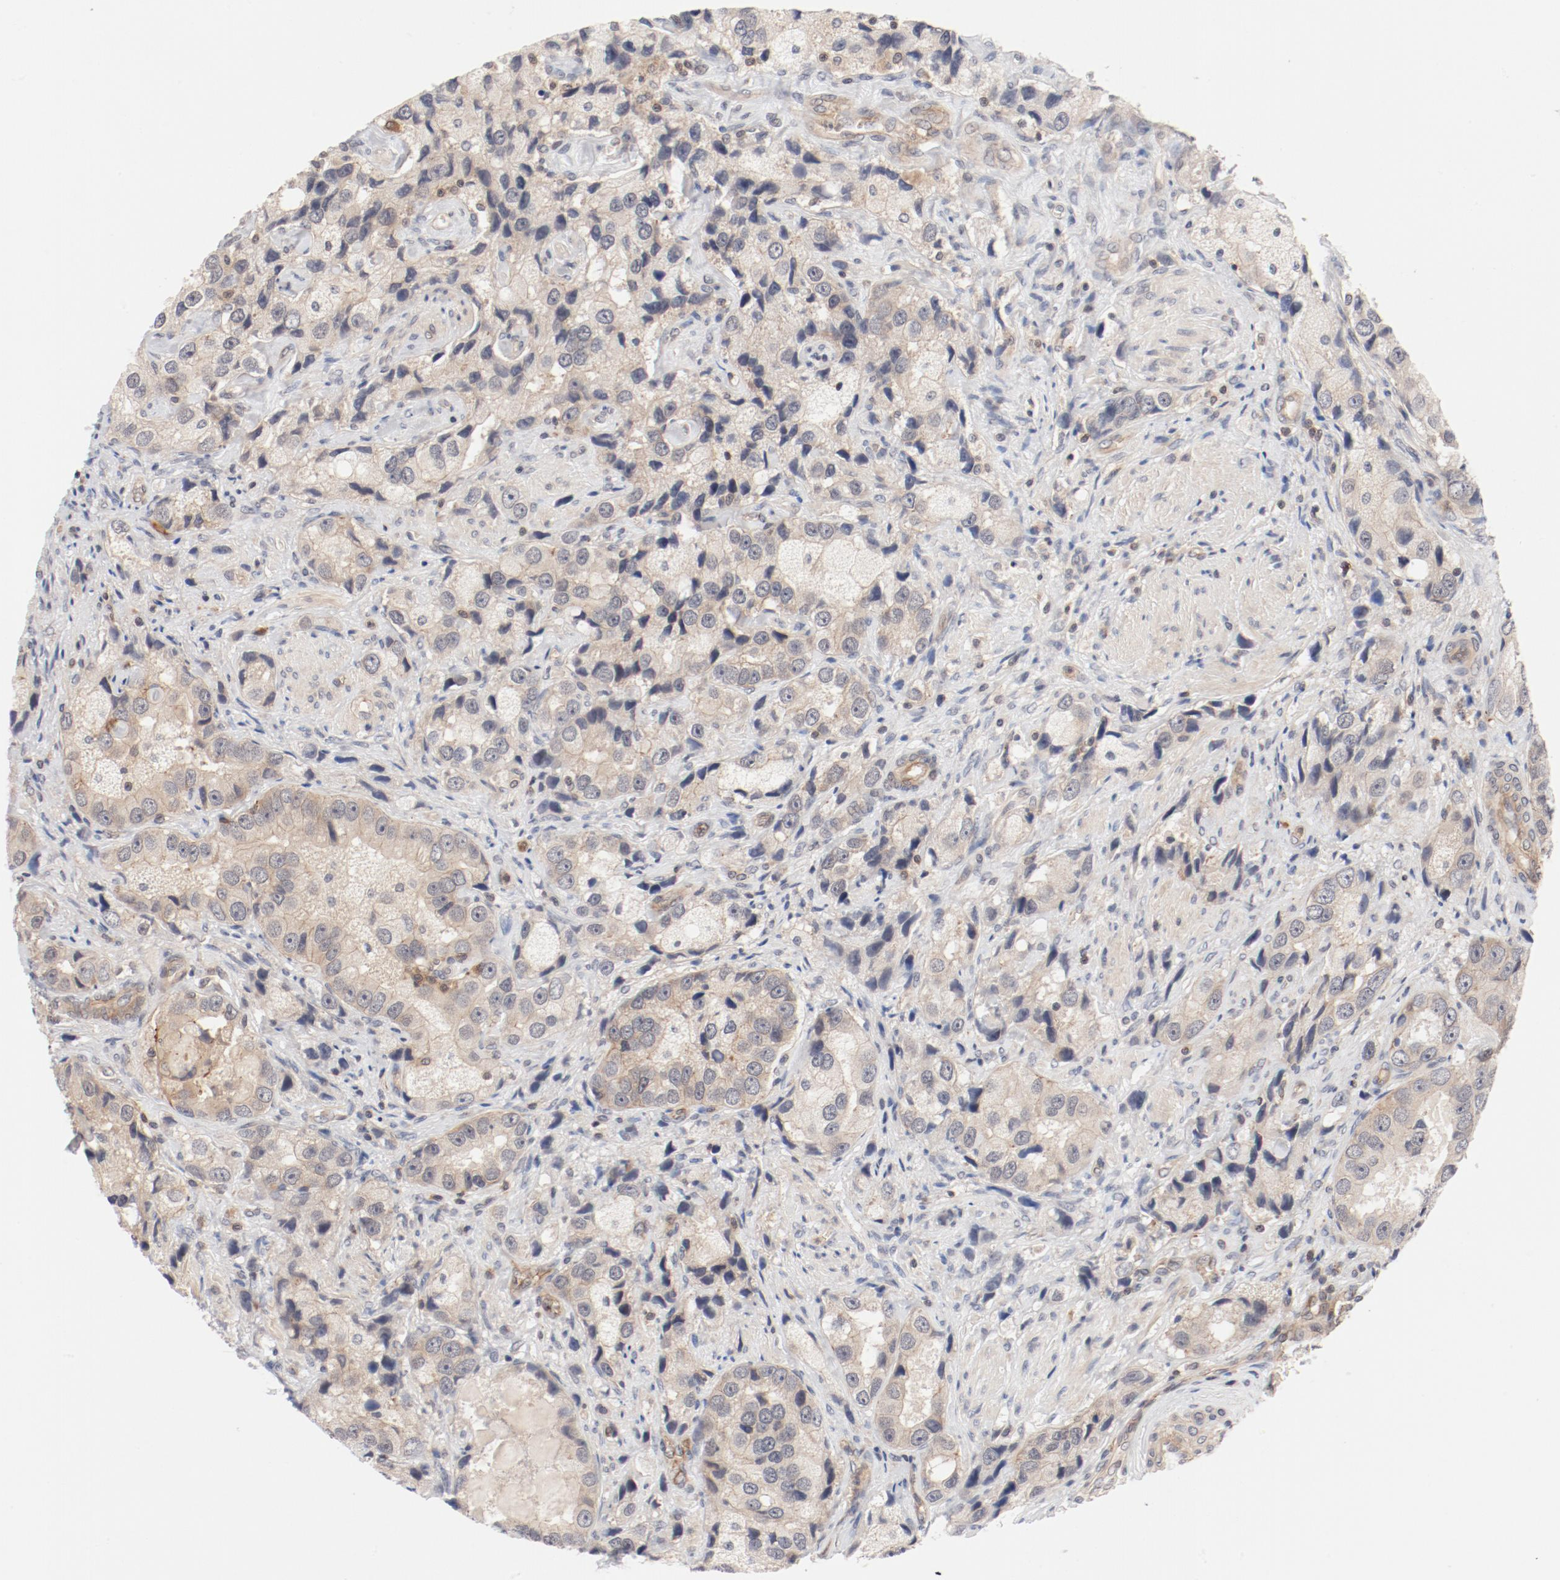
{"staining": {"intensity": "weak", "quantity": "<25%", "location": "cytoplasmic/membranous"}, "tissue": "prostate cancer", "cell_type": "Tumor cells", "image_type": "cancer", "snomed": [{"axis": "morphology", "description": "Adenocarcinoma, High grade"}, {"axis": "topography", "description": "Prostate"}], "caption": "DAB immunohistochemical staining of human prostate cancer (high-grade adenocarcinoma) reveals no significant positivity in tumor cells. (DAB (3,3'-diaminobenzidine) IHC with hematoxylin counter stain).", "gene": "ZNF267", "patient": {"sex": "male", "age": 63}}